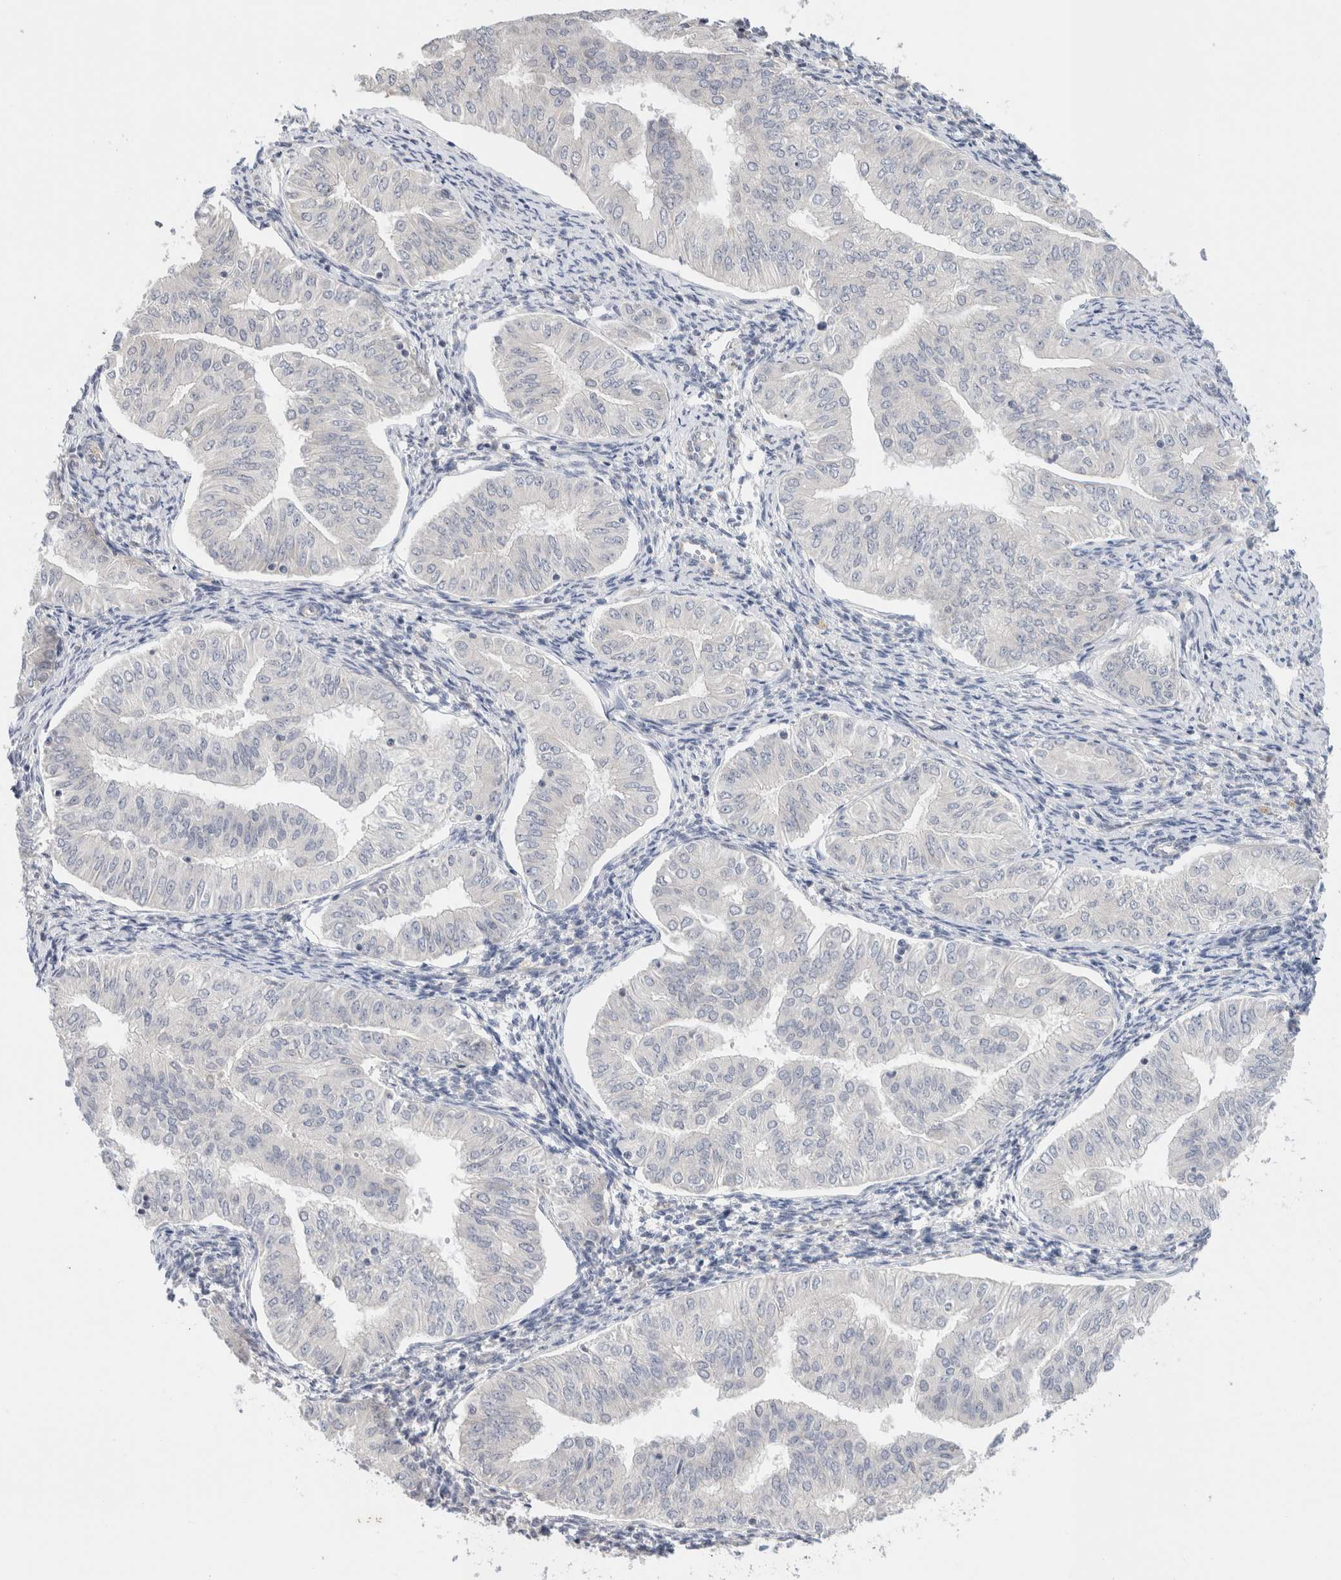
{"staining": {"intensity": "negative", "quantity": "none", "location": "none"}, "tissue": "endometrial cancer", "cell_type": "Tumor cells", "image_type": "cancer", "snomed": [{"axis": "morphology", "description": "Normal tissue, NOS"}, {"axis": "morphology", "description": "Adenocarcinoma, NOS"}, {"axis": "topography", "description": "Endometrium"}], "caption": "There is no significant staining in tumor cells of endometrial cancer (adenocarcinoma). (DAB IHC visualized using brightfield microscopy, high magnification).", "gene": "SPRTN", "patient": {"sex": "female", "age": 53}}